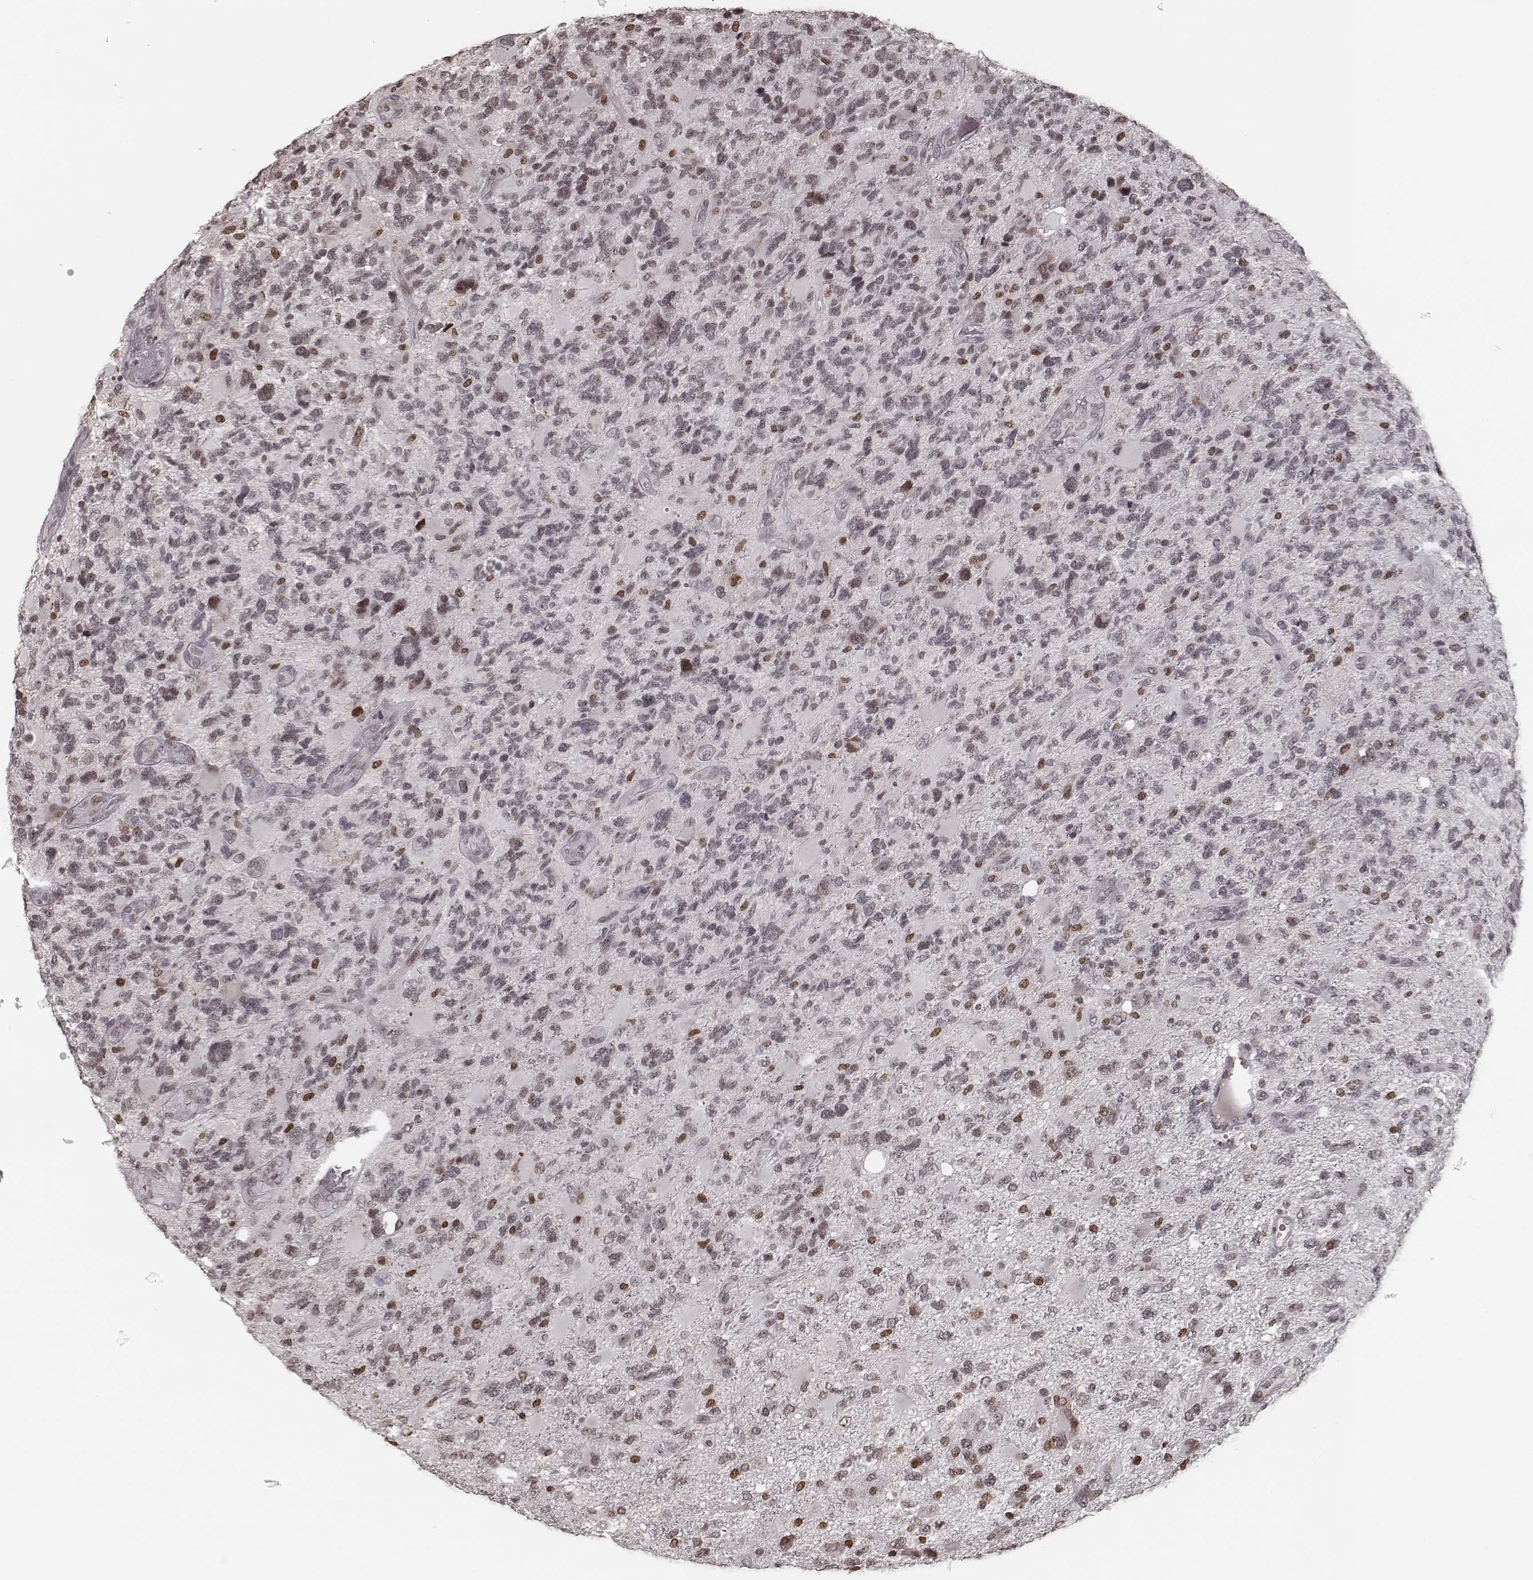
{"staining": {"intensity": "negative", "quantity": "none", "location": "none"}, "tissue": "glioma", "cell_type": "Tumor cells", "image_type": "cancer", "snomed": [{"axis": "morphology", "description": "Glioma, malignant, High grade"}, {"axis": "topography", "description": "Brain"}], "caption": "An immunohistochemistry (IHC) micrograph of malignant high-grade glioma is shown. There is no staining in tumor cells of malignant high-grade glioma.", "gene": "HMGA2", "patient": {"sex": "female", "age": 71}}